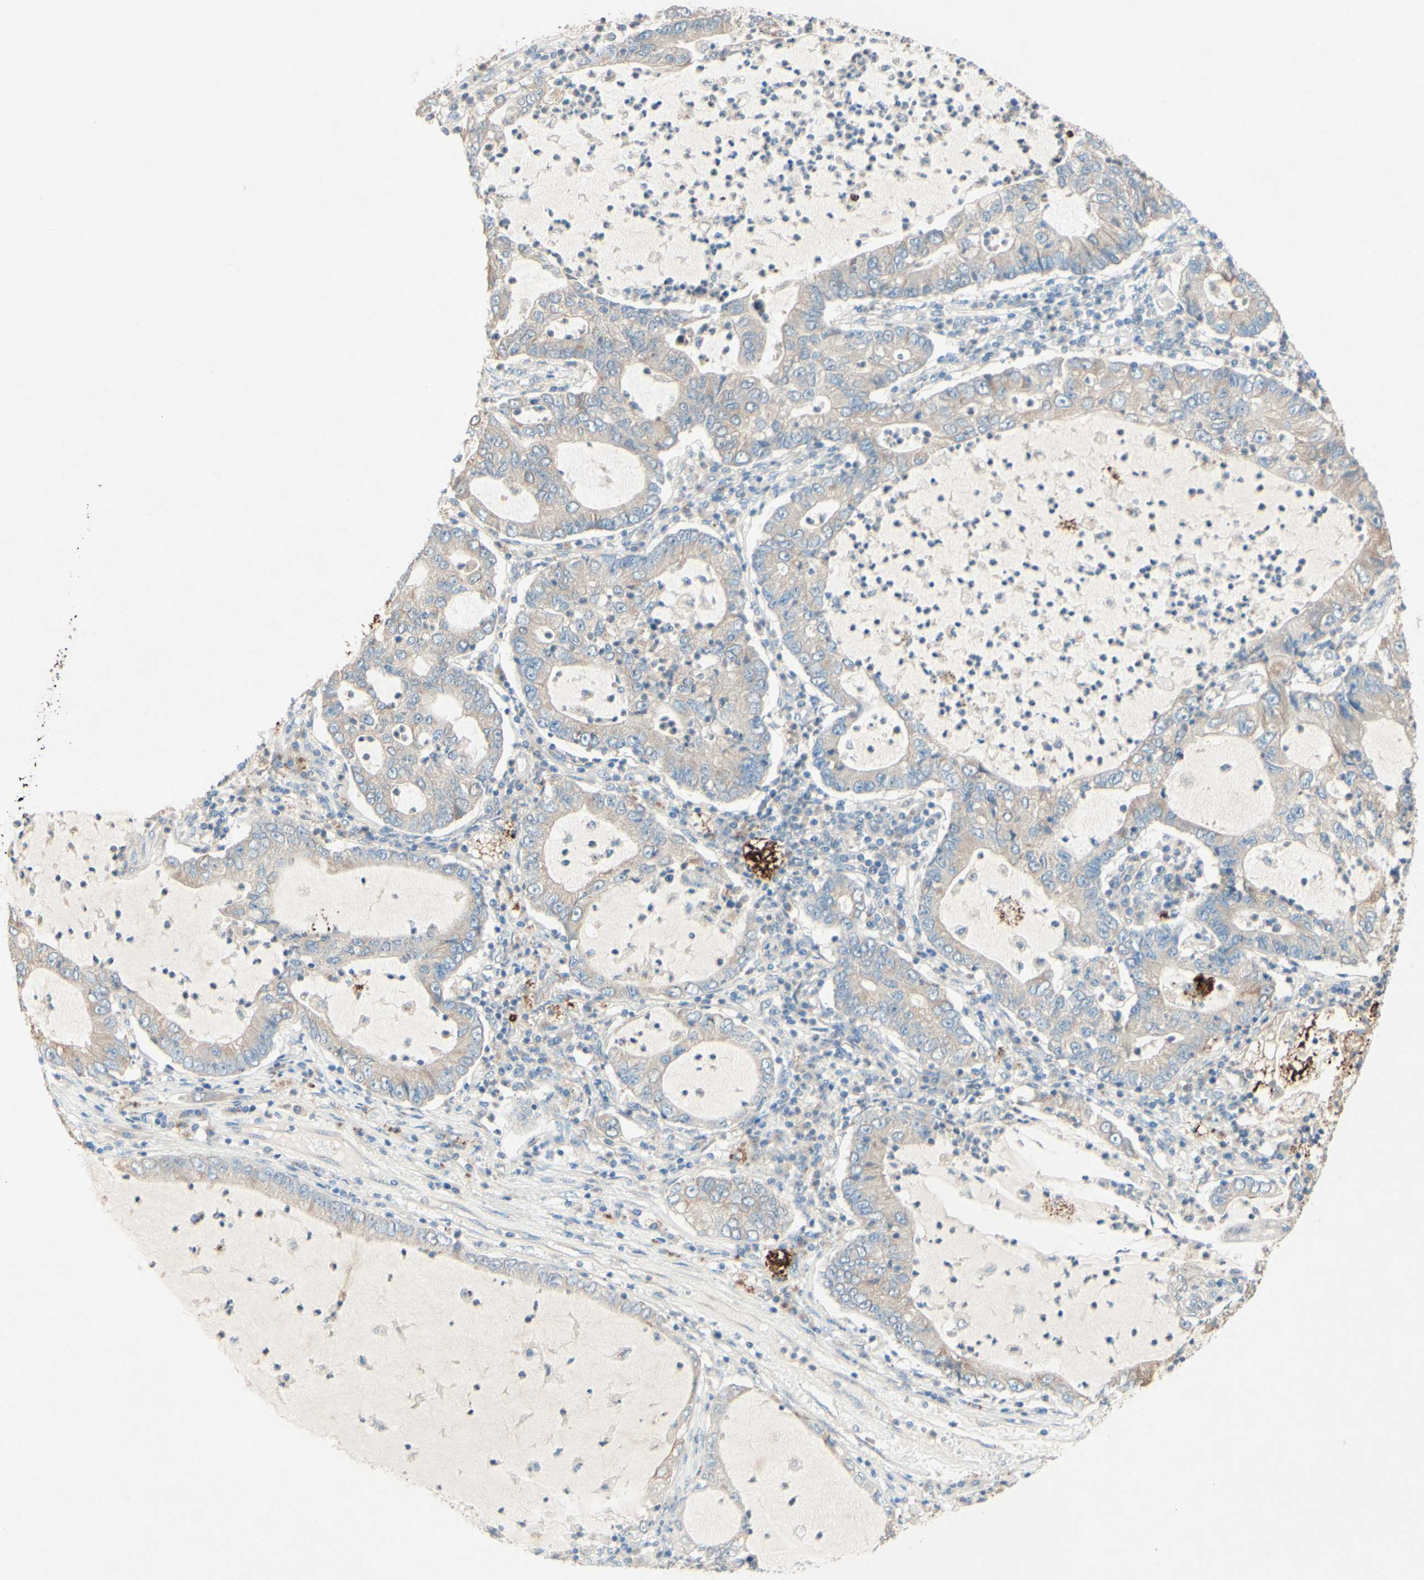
{"staining": {"intensity": "weak", "quantity": ">75%", "location": "cytoplasmic/membranous"}, "tissue": "lung cancer", "cell_type": "Tumor cells", "image_type": "cancer", "snomed": [{"axis": "morphology", "description": "Adenocarcinoma, NOS"}, {"axis": "topography", "description": "Lung"}], "caption": "The photomicrograph displays staining of adenocarcinoma (lung), revealing weak cytoplasmic/membranous protein staining (brown color) within tumor cells.", "gene": "MTM1", "patient": {"sex": "female", "age": 51}}